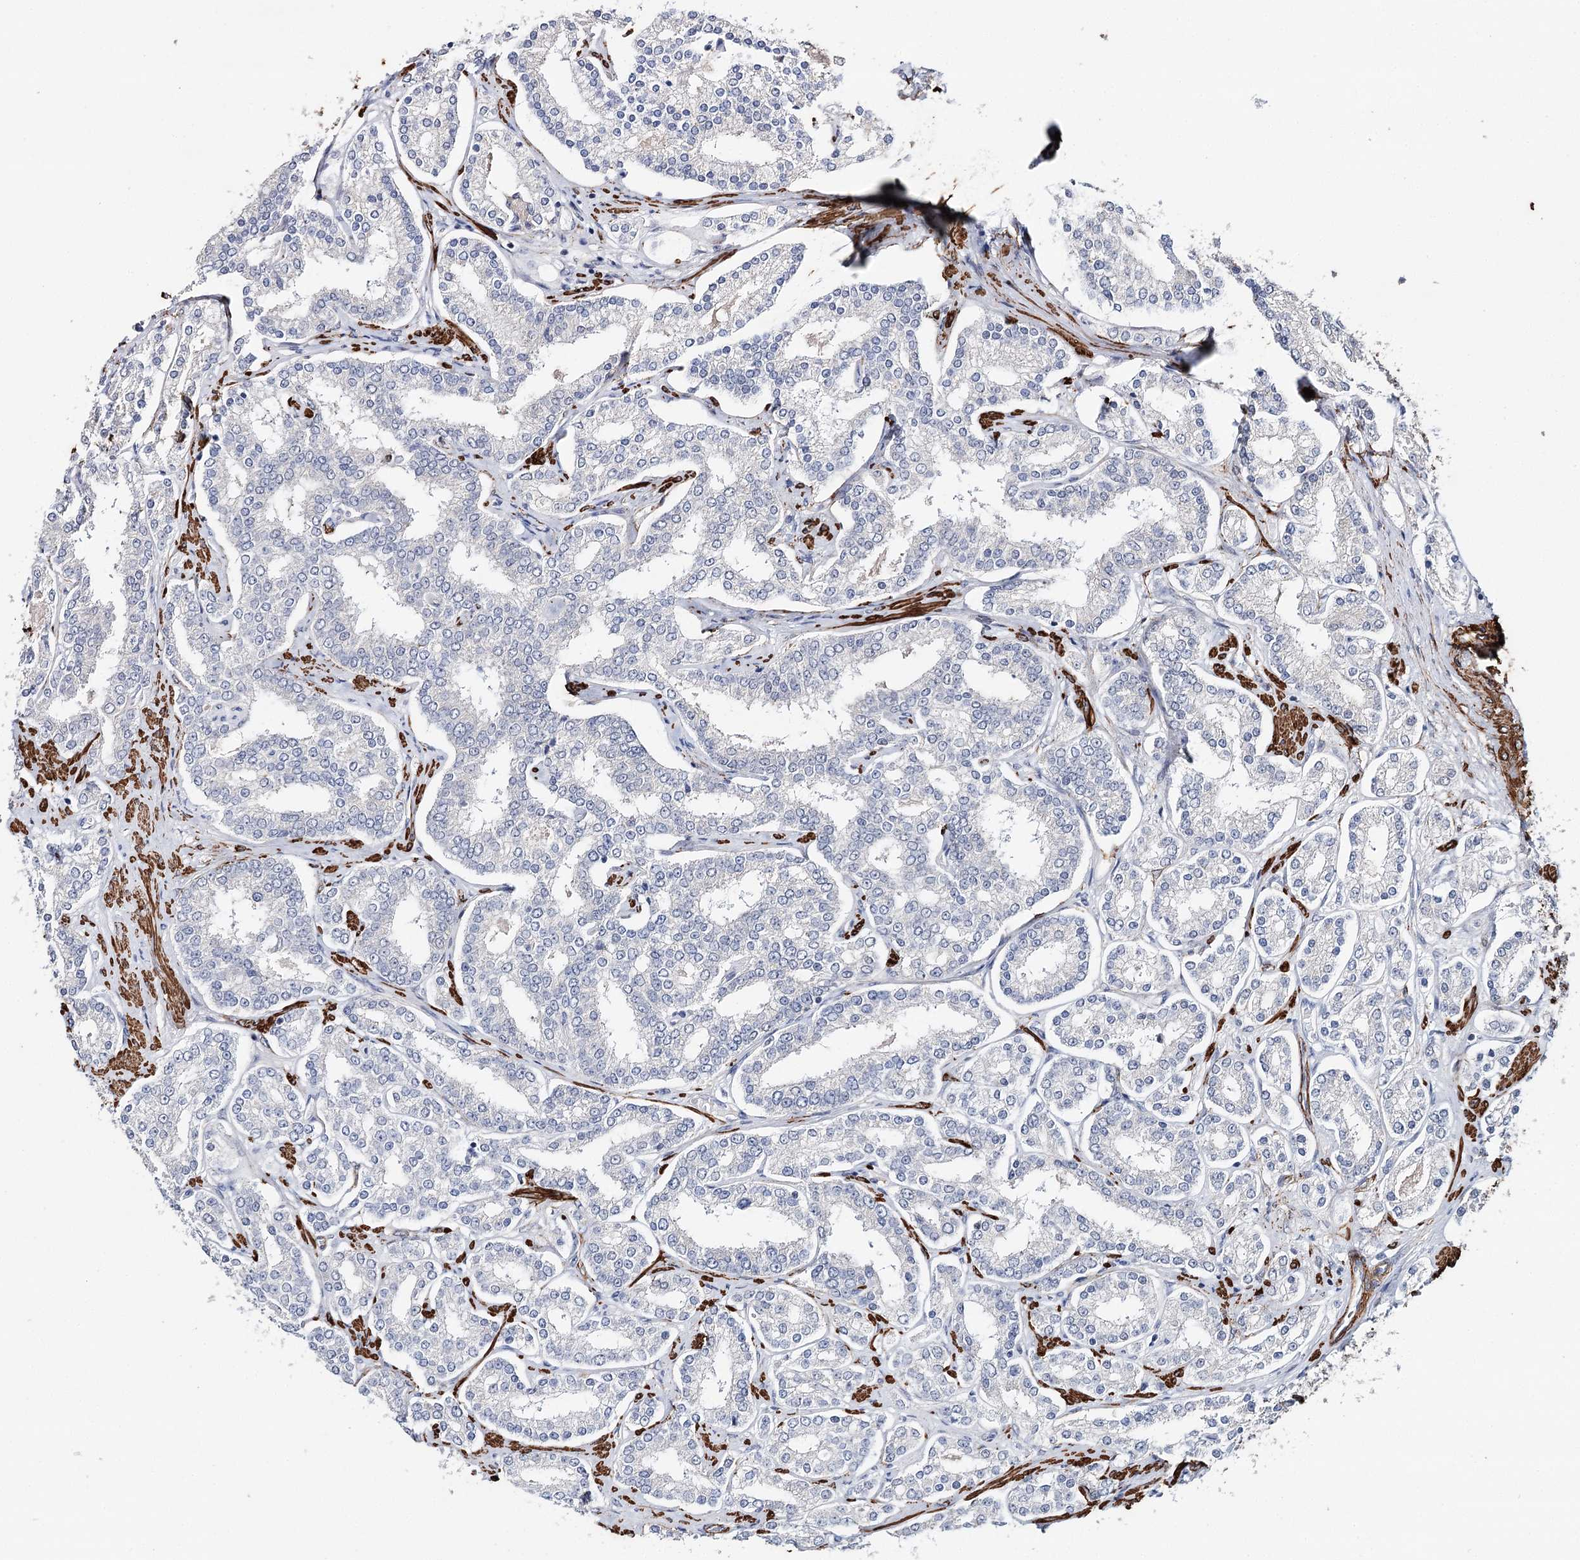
{"staining": {"intensity": "negative", "quantity": "none", "location": "none"}, "tissue": "prostate cancer", "cell_type": "Tumor cells", "image_type": "cancer", "snomed": [{"axis": "morphology", "description": "Normal tissue, NOS"}, {"axis": "morphology", "description": "Adenocarcinoma, High grade"}, {"axis": "topography", "description": "Prostate"}], "caption": "The photomicrograph demonstrates no staining of tumor cells in prostate cancer (high-grade adenocarcinoma). (Brightfield microscopy of DAB immunohistochemistry (IHC) at high magnification).", "gene": "CFAP46", "patient": {"sex": "male", "age": 83}}